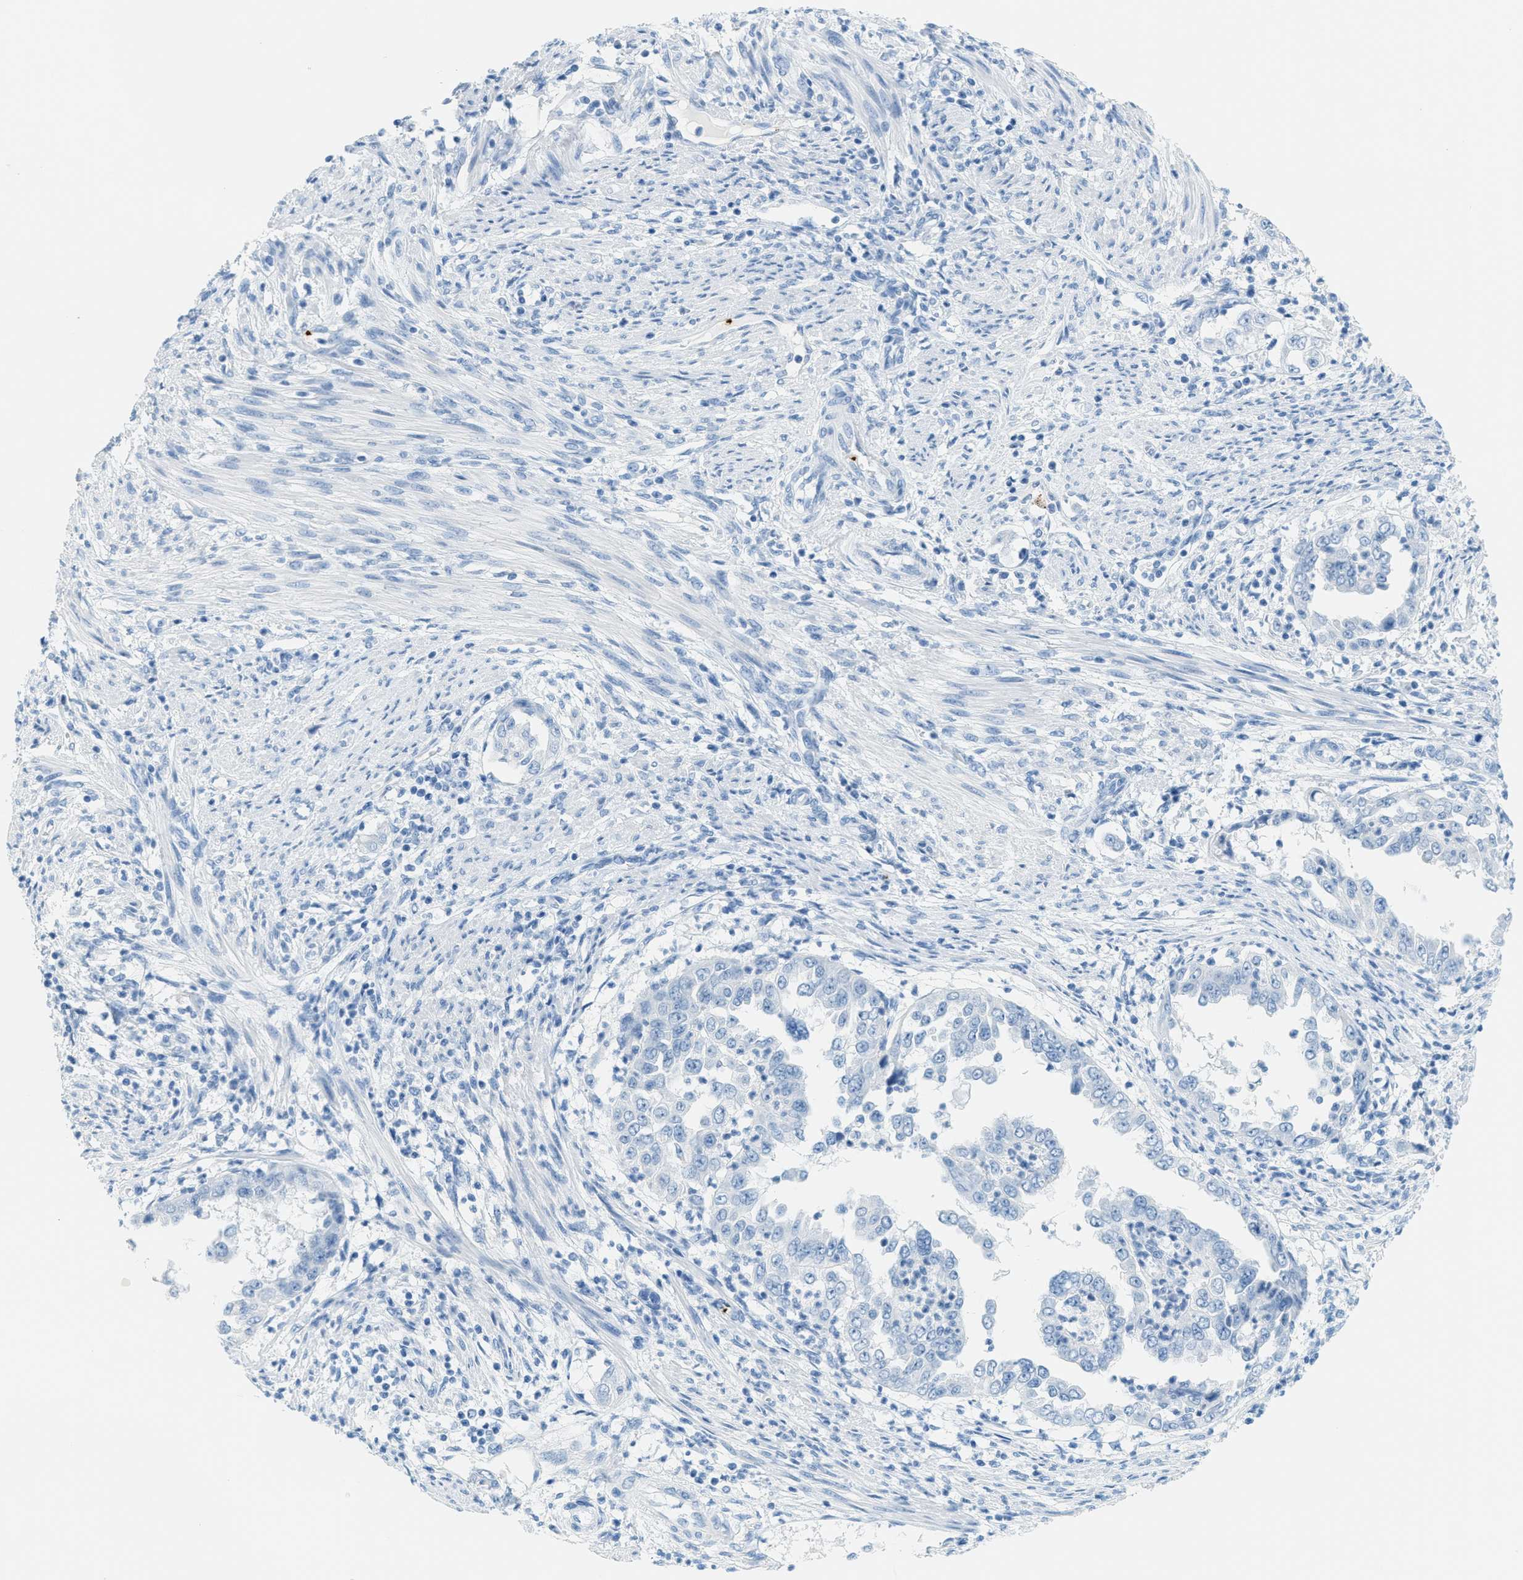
{"staining": {"intensity": "negative", "quantity": "none", "location": "none"}, "tissue": "endometrial cancer", "cell_type": "Tumor cells", "image_type": "cancer", "snomed": [{"axis": "morphology", "description": "Adenocarcinoma, NOS"}, {"axis": "topography", "description": "Endometrium"}], "caption": "This is an IHC photomicrograph of human endometrial cancer (adenocarcinoma). There is no positivity in tumor cells.", "gene": "PPBP", "patient": {"sex": "female", "age": 85}}